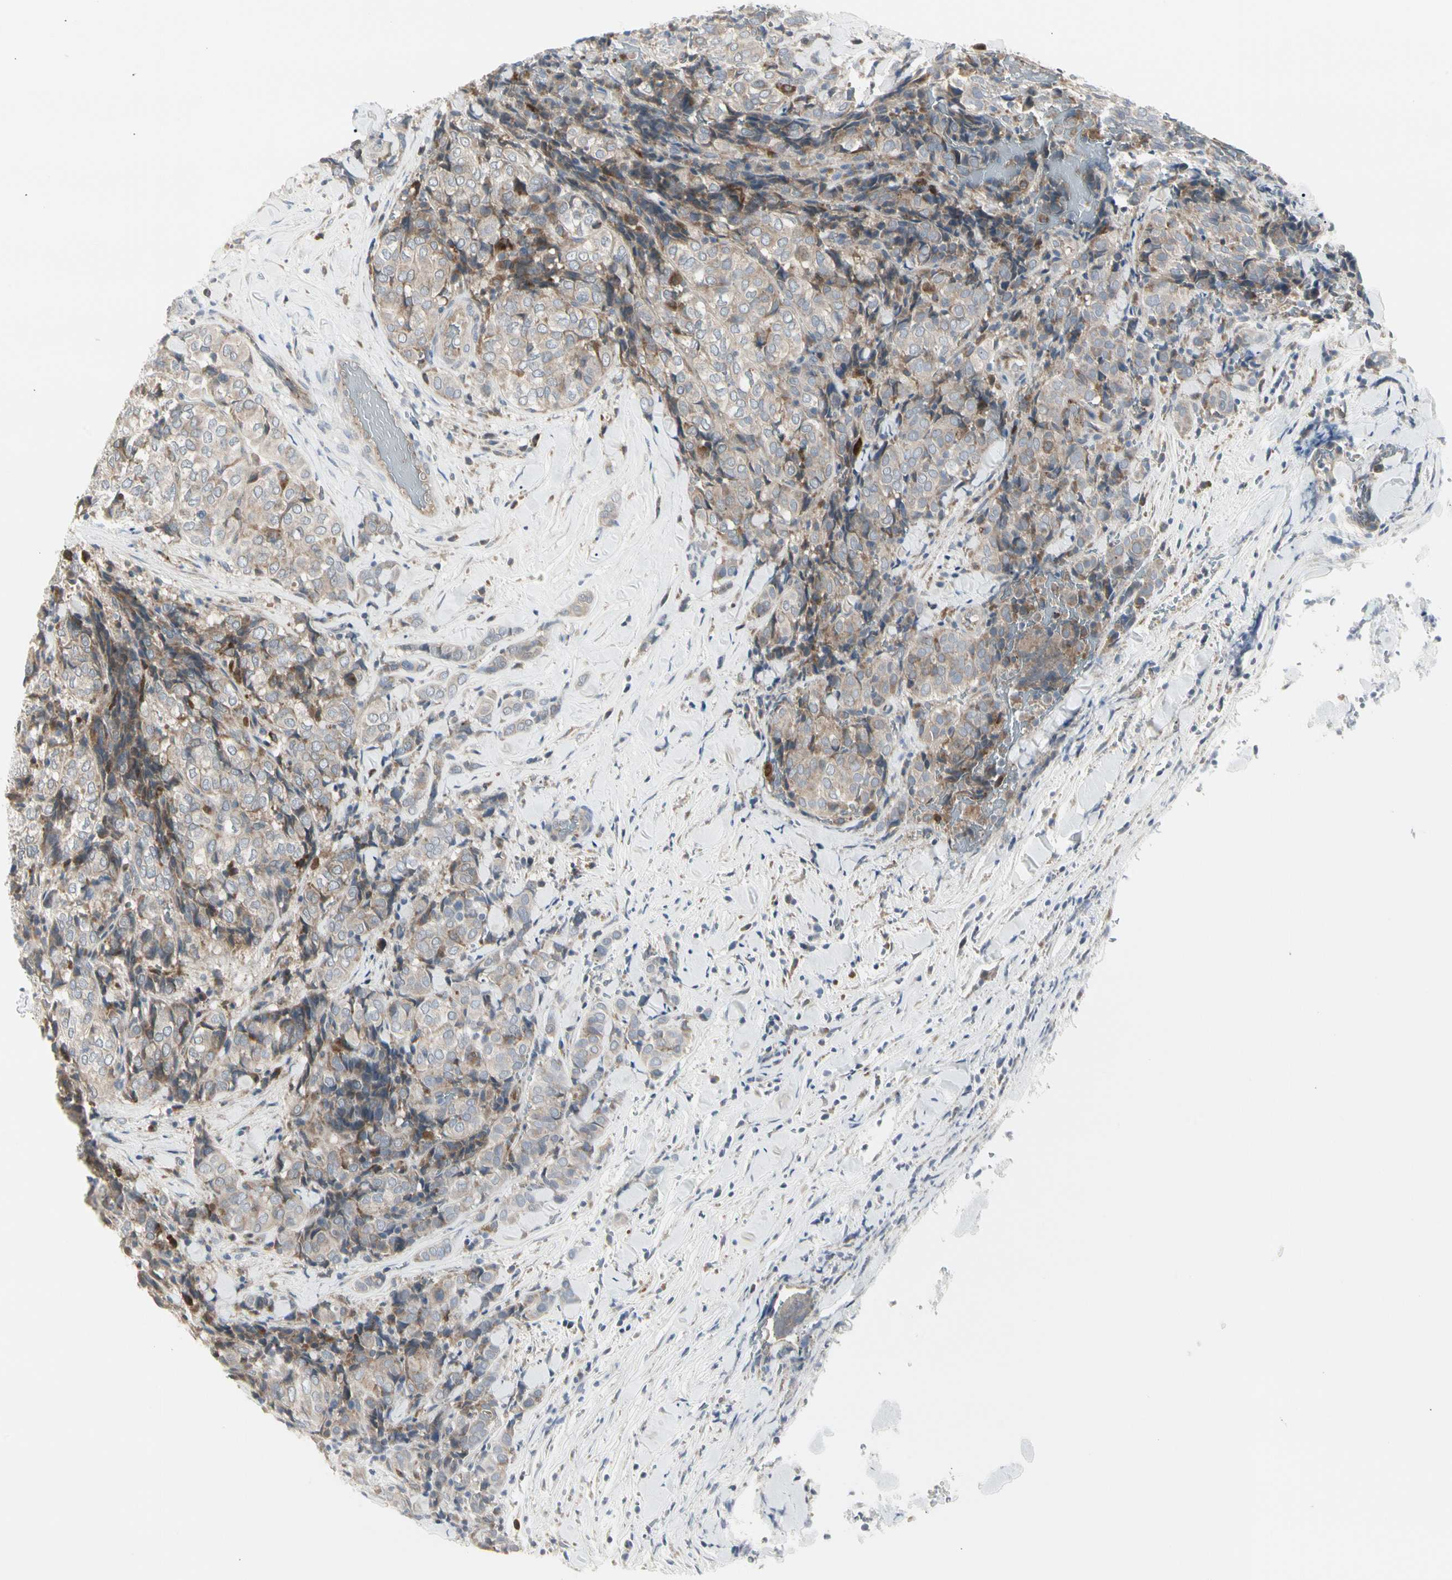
{"staining": {"intensity": "weak", "quantity": "25%-75%", "location": "cytoplasmic/membranous"}, "tissue": "thyroid cancer", "cell_type": "Tumor cells", "image_type": "cancer", "snomed": [{"axis": "morphology", "description": "Normal tissue, NOS"}, {"axis": "morphology", "description": "Papillary adenocarcinoma, NOS"}, {"axis": "topography", "description": "Thyroid gland"}], "caption": "The immunohistochemical stain highlights weak cytoplasmic/membranous expression in tumor cells of thyroid cancer tissue.", "gene": "GRN", "patient": {"sex": "female", "age": 30}}